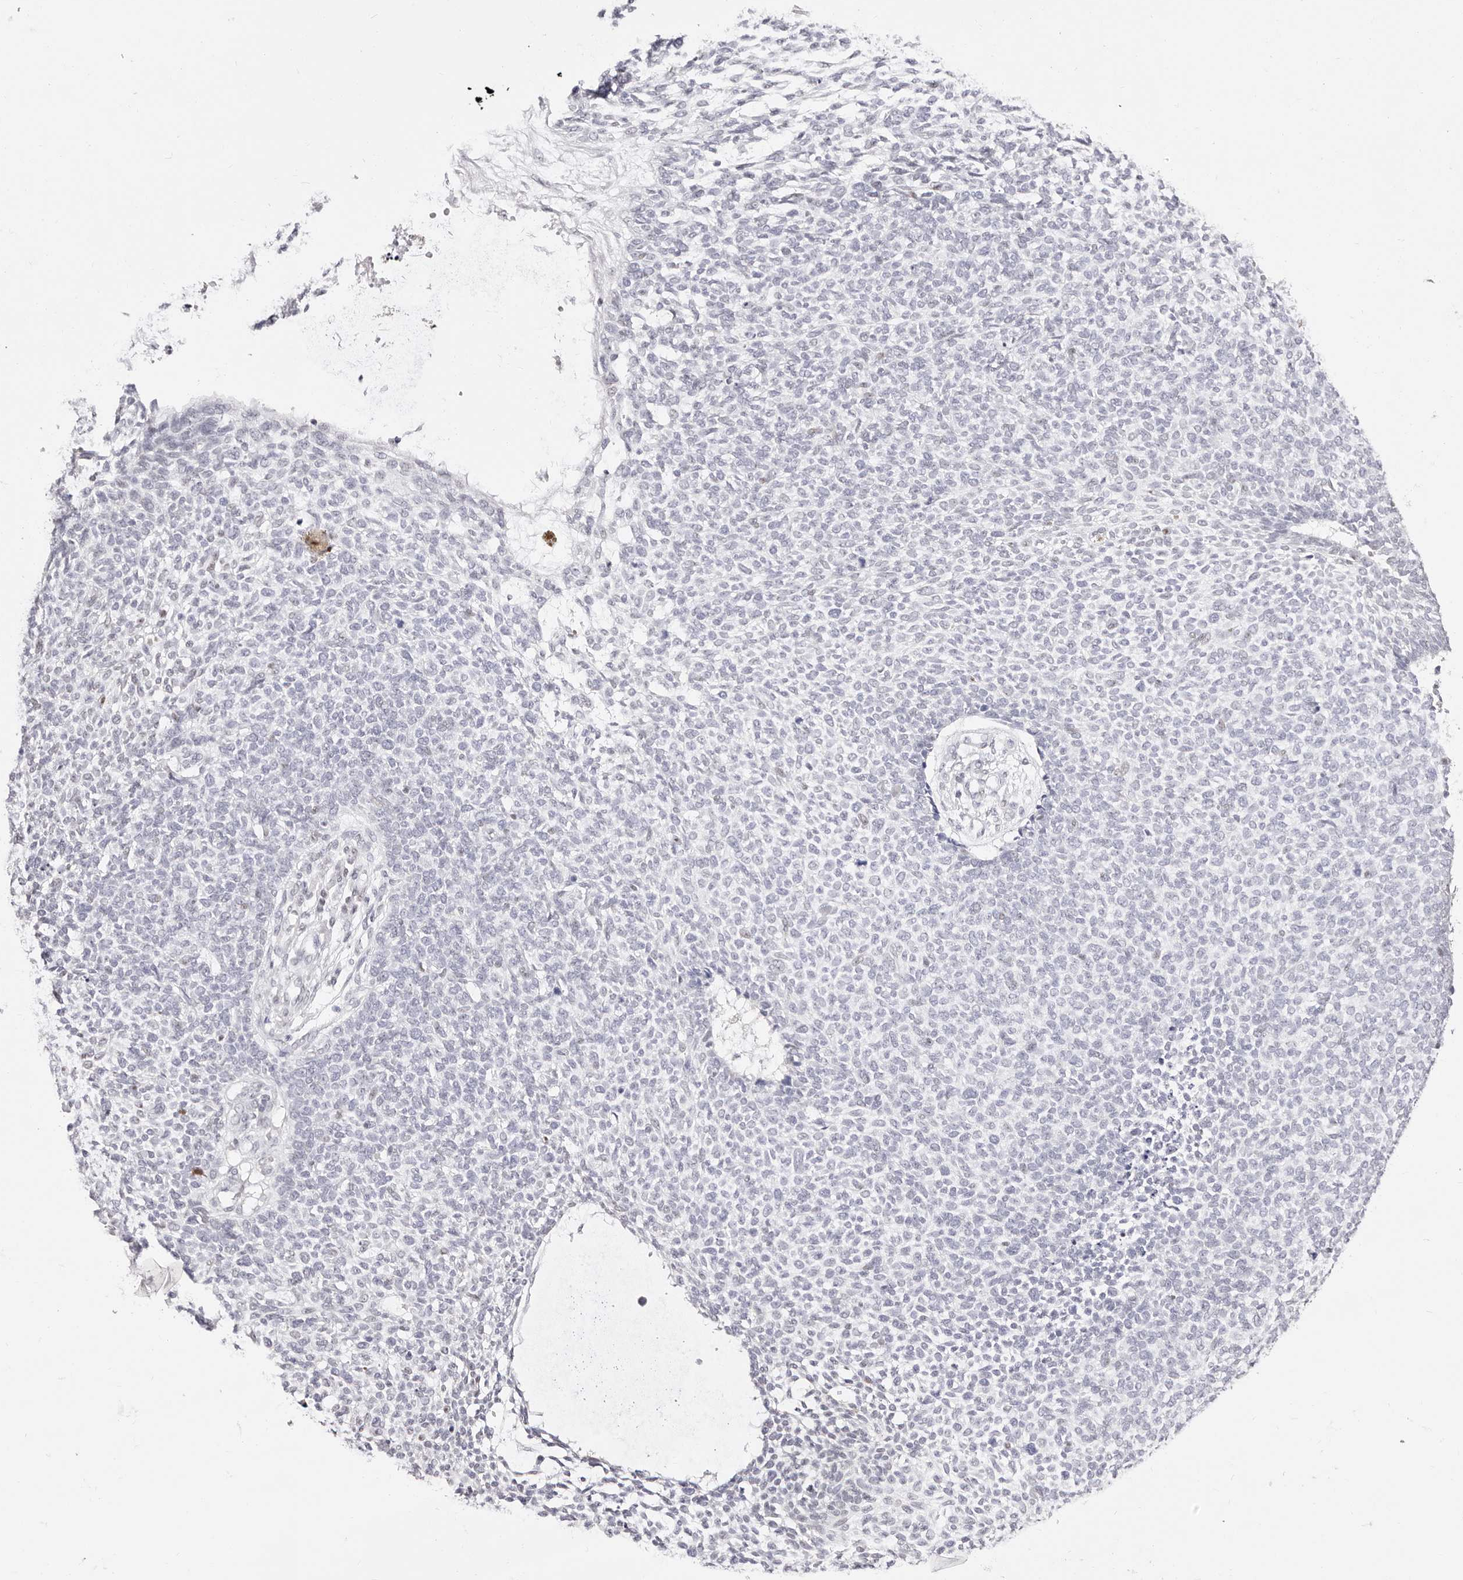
{"staining": {"intensity": "negative", "quantity": "none", "location": "none"}, "tissue": "skin cancer", "cell_type": "Tumor cells", "image_type": "cancer", "snomed": [{"axis": "morphology", "description": "Basal cell carcinoma"}, {"axis": "topography", "description": "Skin"}], "caption": "Skin basal cell carcinoma was stained to show a protein in brown. There is no significant expression in tumor cells.", "gene": "TKT", "patient": {"sex": "female", "age": 84}}